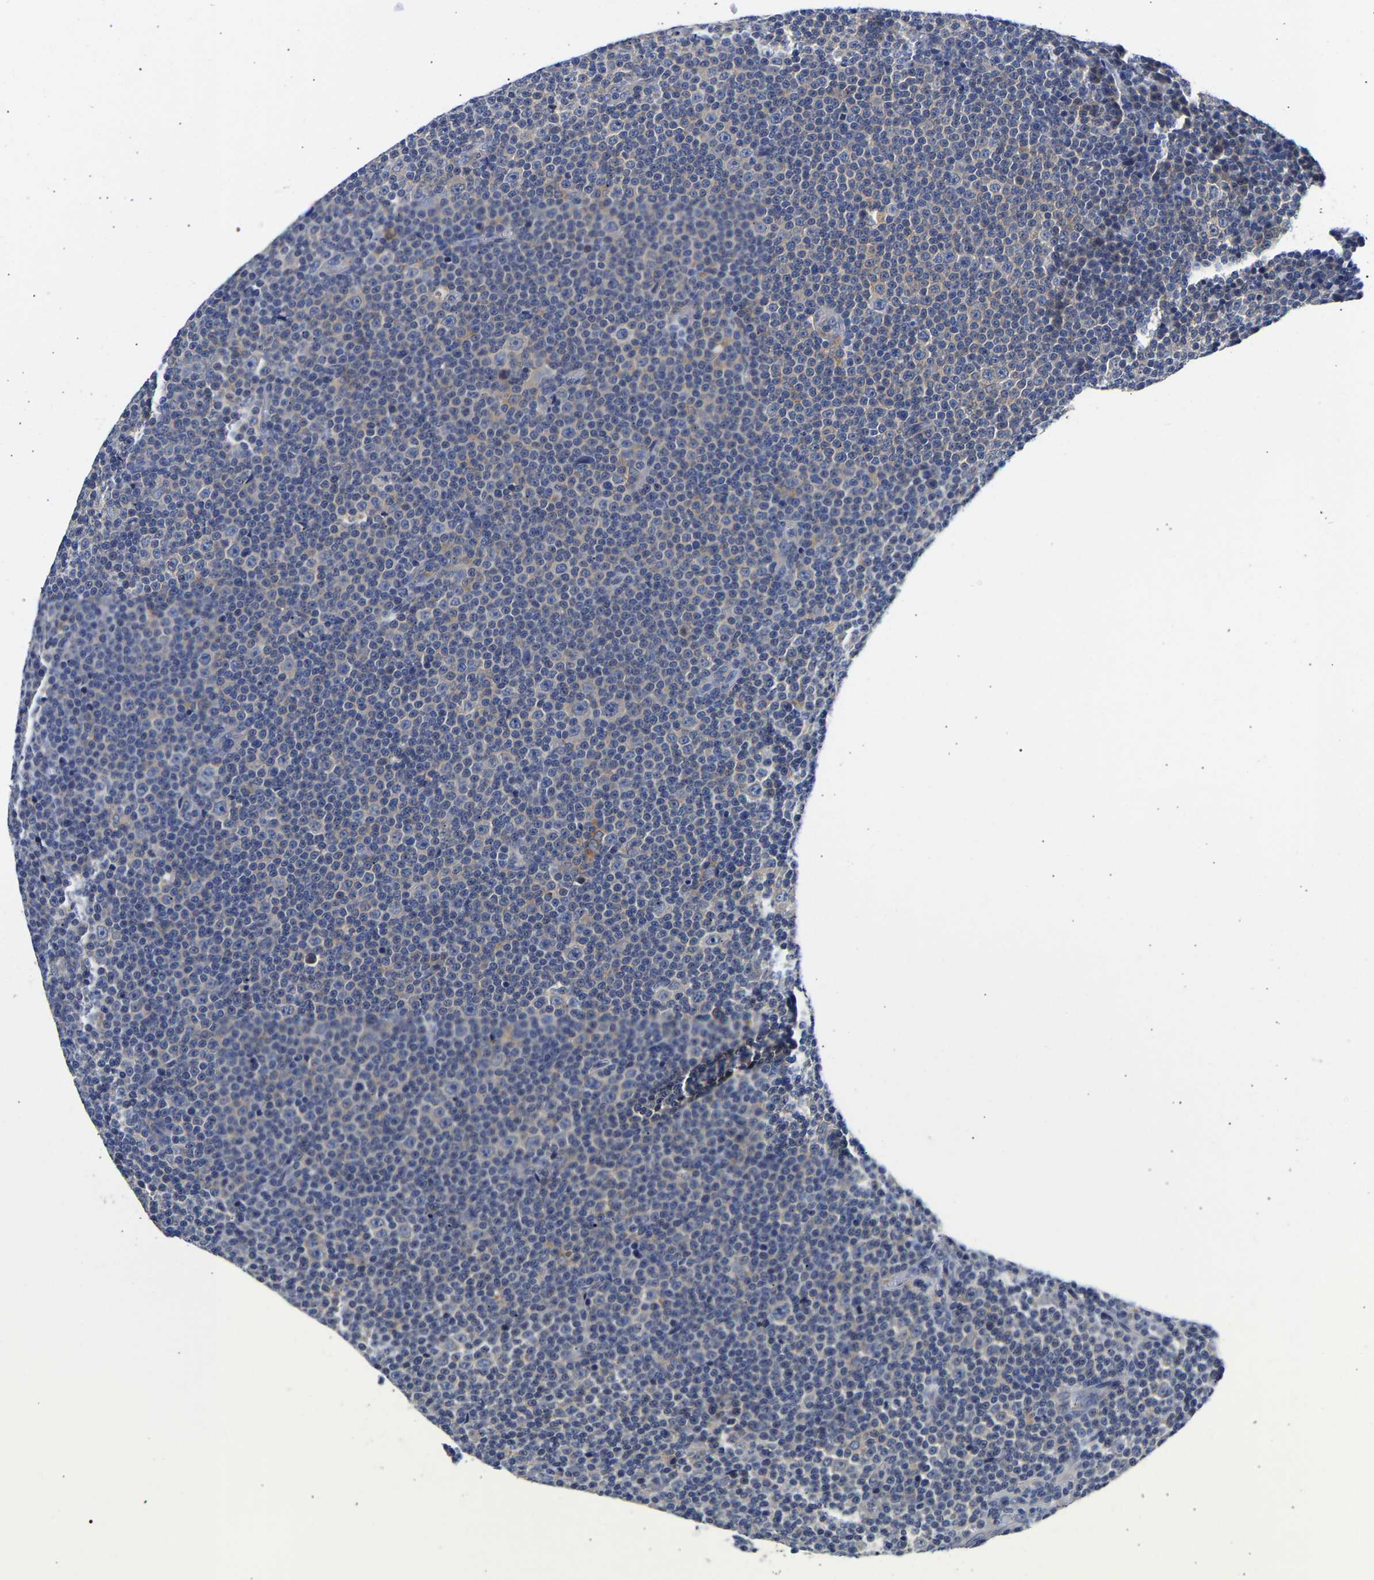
{"staining": {"intensity": "negative", "quantity": "none", "location": "none"}, "tissue": "lymphoma", "cell_type": "Tumor cells", "image_type": "cancer", "snomed": [{"axis": "morphology", "description": "Malignant lymphoma, non-Hodgkin's type, Low grade"}, {"axis": "topography", "description": "Lymph node"}], "caption": "Malignant lymphoma, non-Hodgkin's type (low-grade) was stained to show a protein in brown. There is no significant staining in tumor cells.", "gene": "CCDC6", "patient": {"sex": "female", "age": 67}}